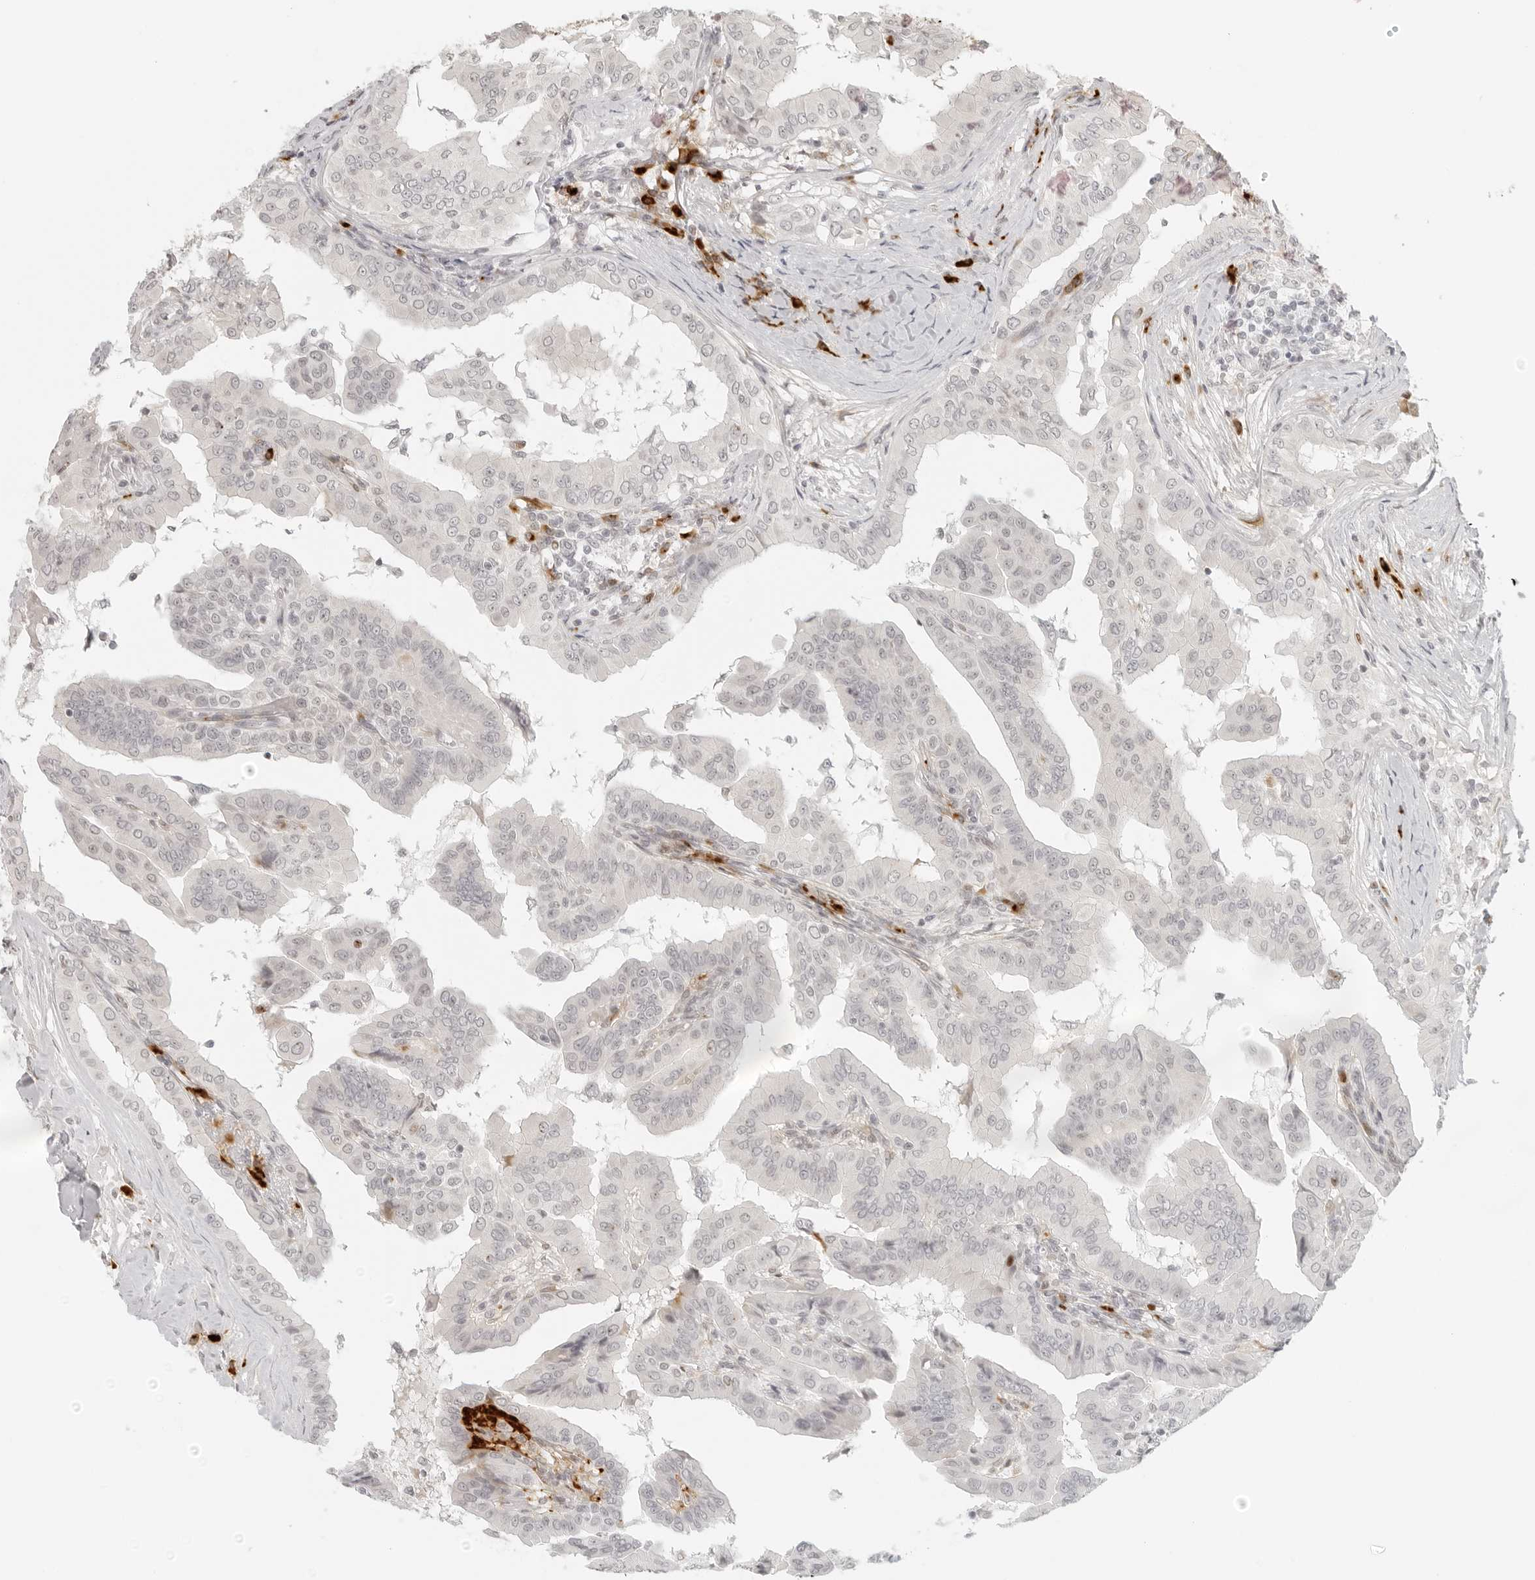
{"staining": {"intensity": "negative", "quantity": "none", "location": "none"}, "tissue": "thyroid cancer", "cell_type": "Tumor cells", "image_type": "cancer", "snomed": [{"axis": "morphology", "description": "Papillary adenocarcinoma, NOS"}, {"axis": "topography", "description": "Thyroid gland"}], "caption": "Immunohistochemistry of thyroid cancer demonstrates no staining in tumor cells.", "gene": "ZNF678", "patient": {"sex": "male", "age": 33}}